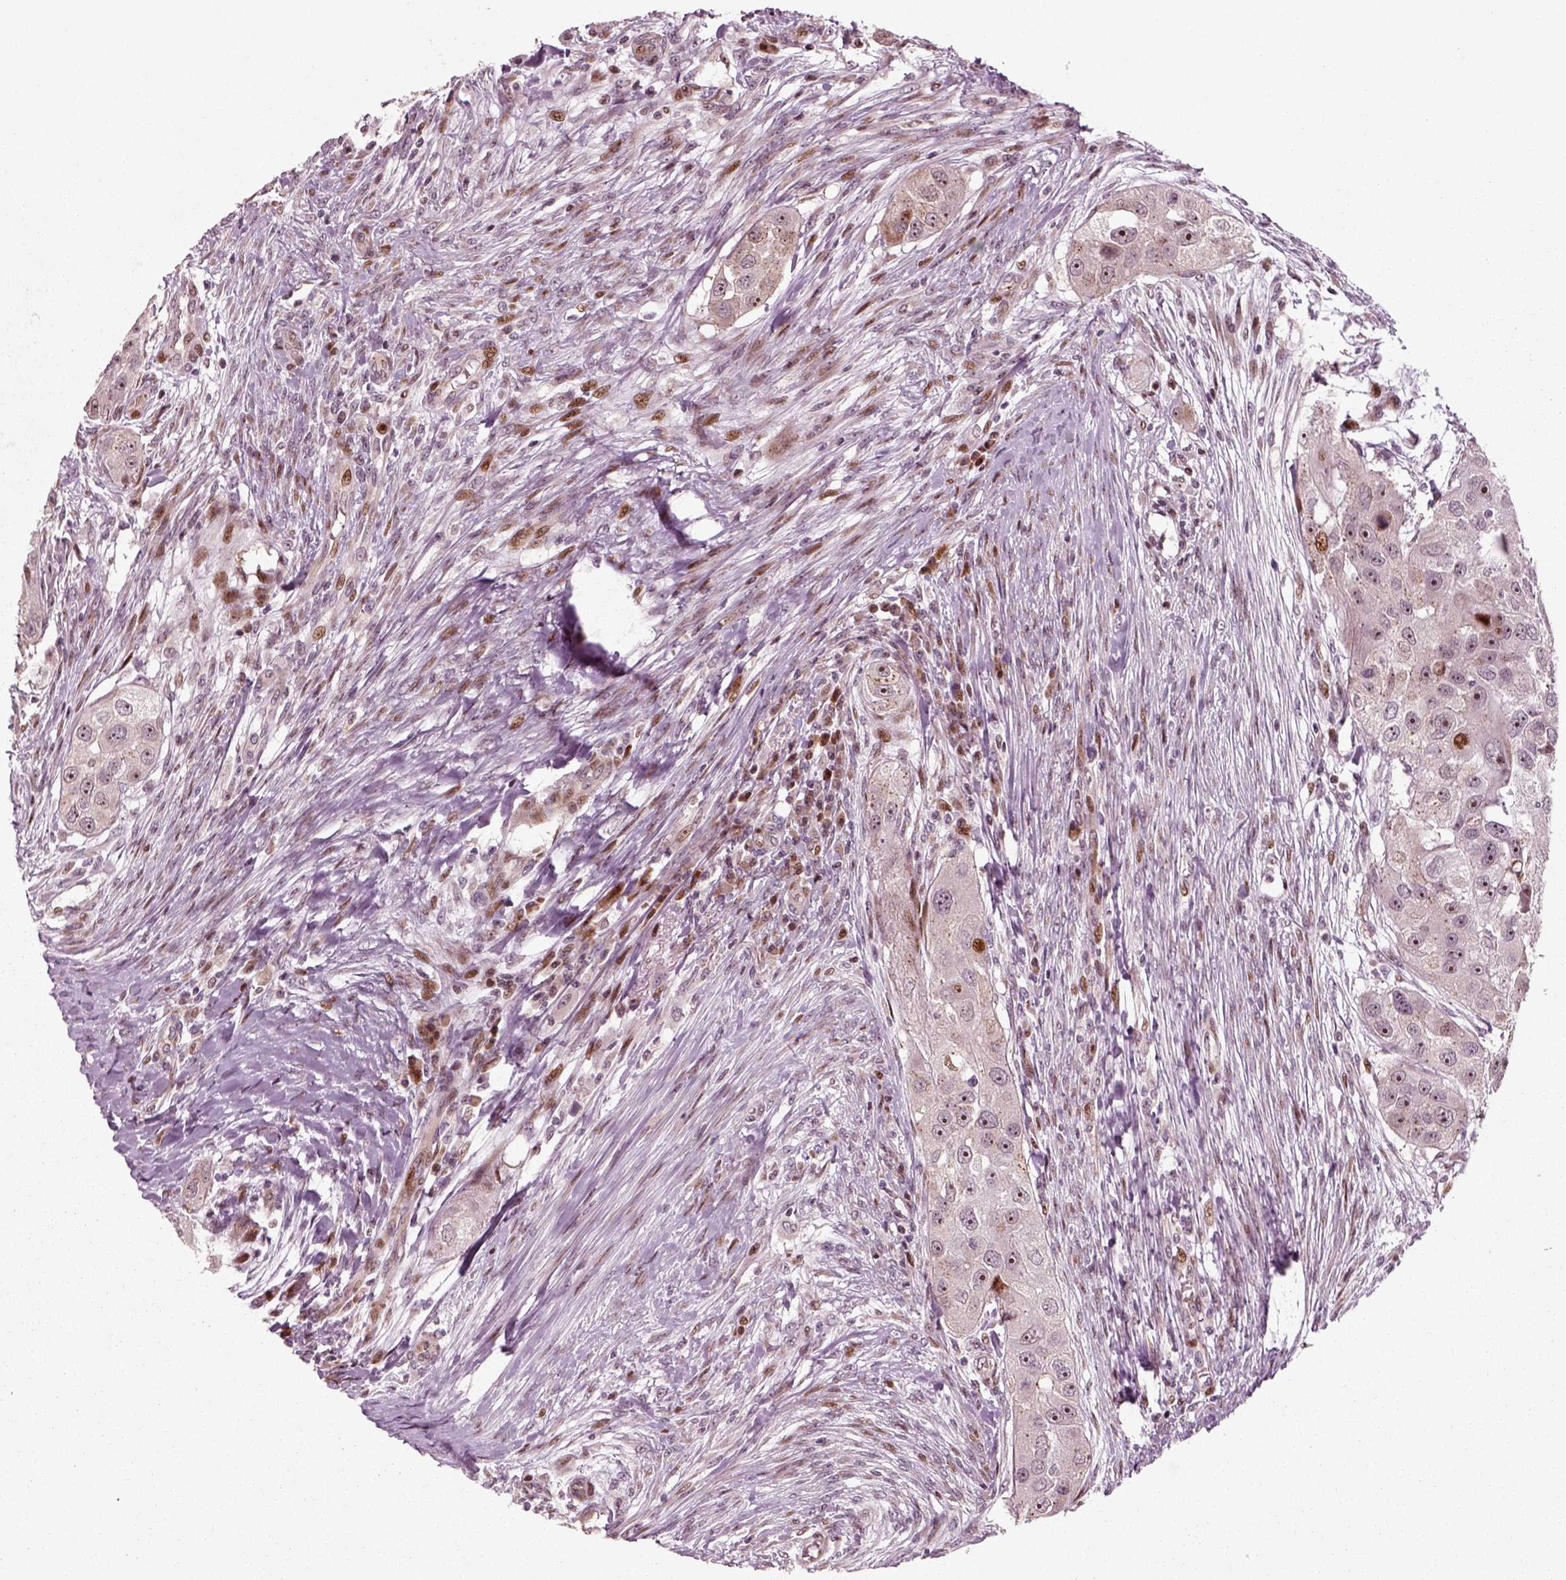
{"staining": {"intensity": "moderate", "quantity": "<25%", "location": "nuclear"}, "tissue": "head and neck cancer", "cell_type": "Tumor cells", "image_type": "cancer", "snomed": [{"axis": "morphology", "description": "Squamous cell carcinoma, NOS"}, {"axis": "topography", "description": "Head-Neck"}], "caption": "Head and neck squamous cell carcinoma stained for a protein (brown) reveals moderate nuclear positive staining in about <25% of tumor cells.", "gene": "CDC14A", "patient": {"sex": "male", "age": 51}}